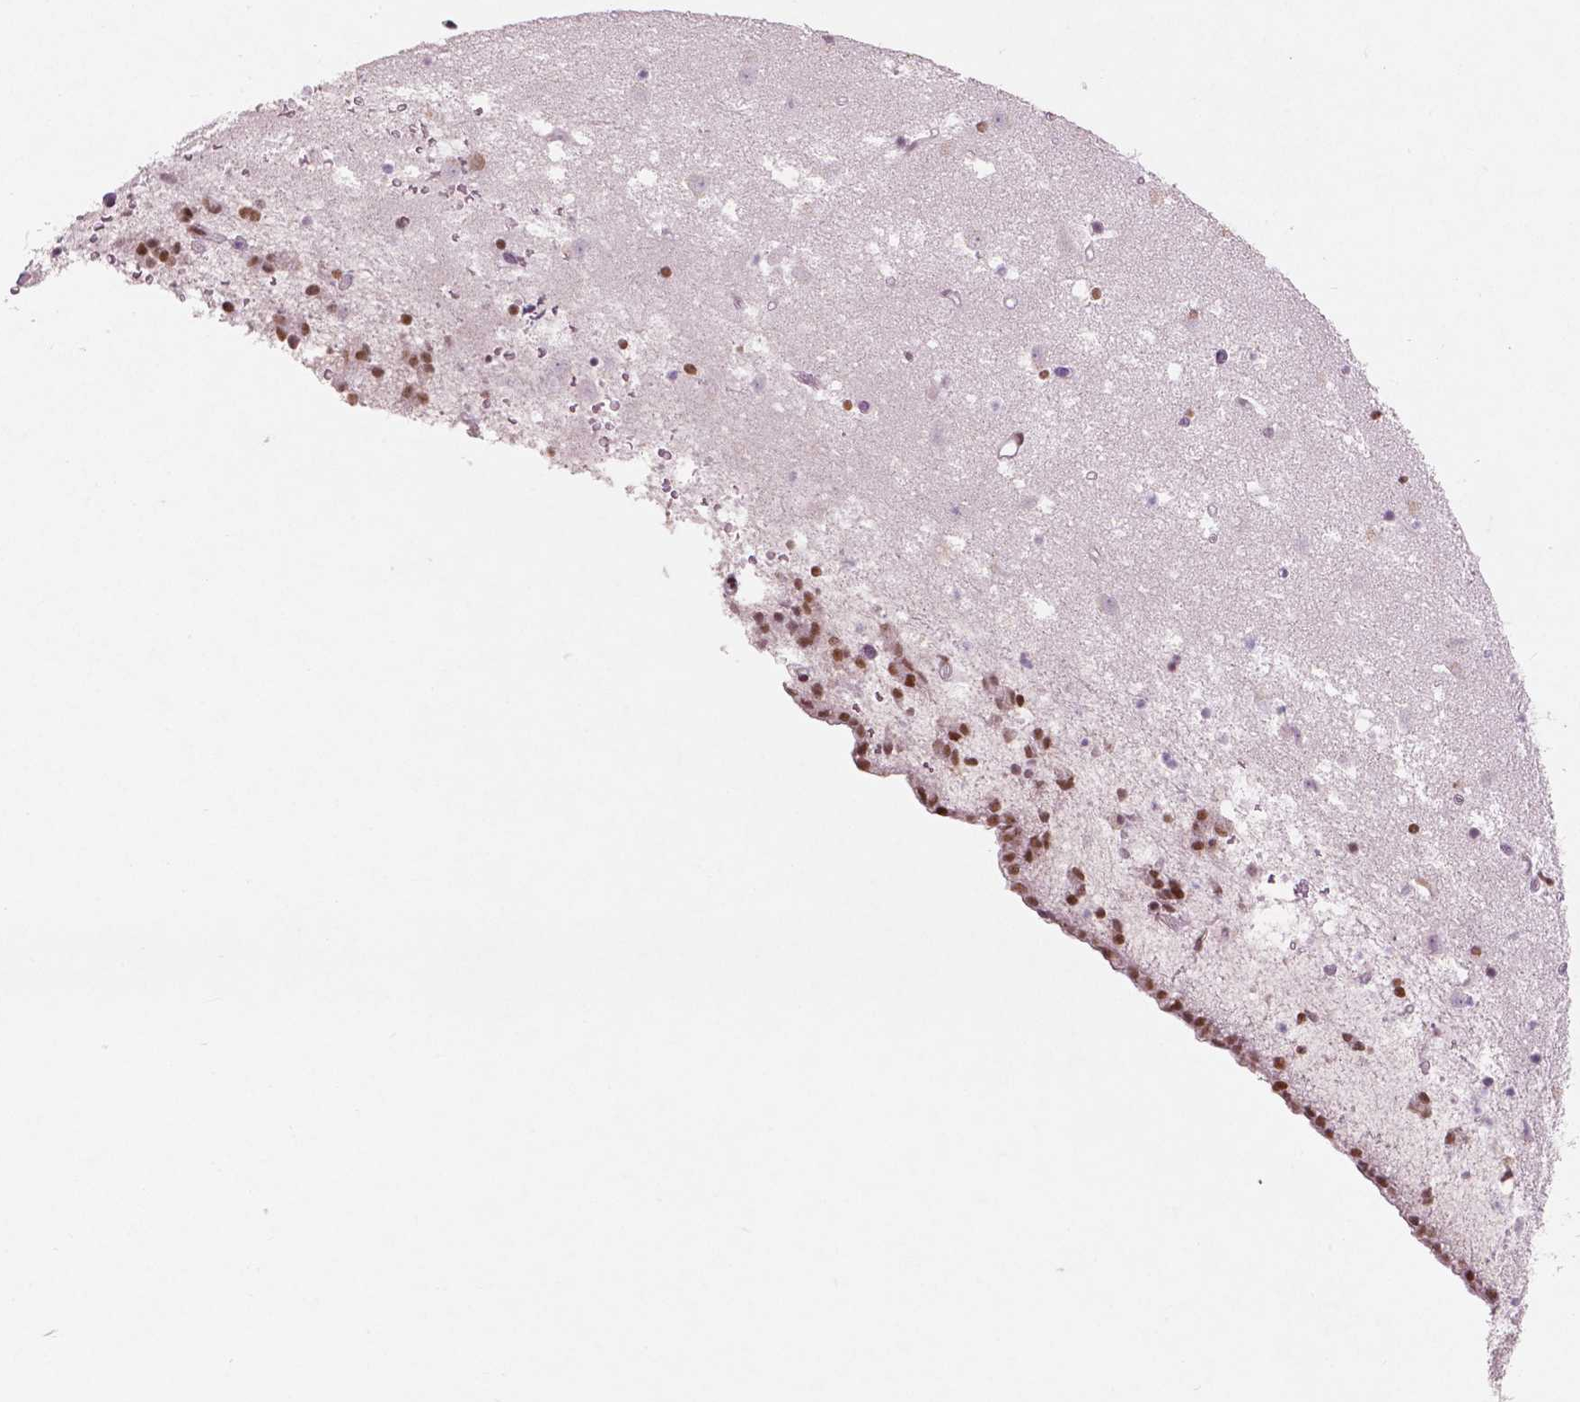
{"staining": {"intensity": "moderate", "quantity": "25%-75%", "location": "nuclear"}, "tissue": "caudate", "cell_type": "Glial cells", "image_type": "normal", "snomed": [{"axis": "morphology", "description": "Normal tissue, NOS"}, {"axis": "topography", "description": "Lateral ventricle wall"}], "caption": "The photomicrograph exhibits immunohistochemical staining of normal caudate. There is moderate nuclear positivity is identified in about 25%-75% of glial cells. (DAB = brown stain, brightfield microscopy at high magnification).", "gene": "BRD4", "patient": {"sex": "female", "age": 42}}